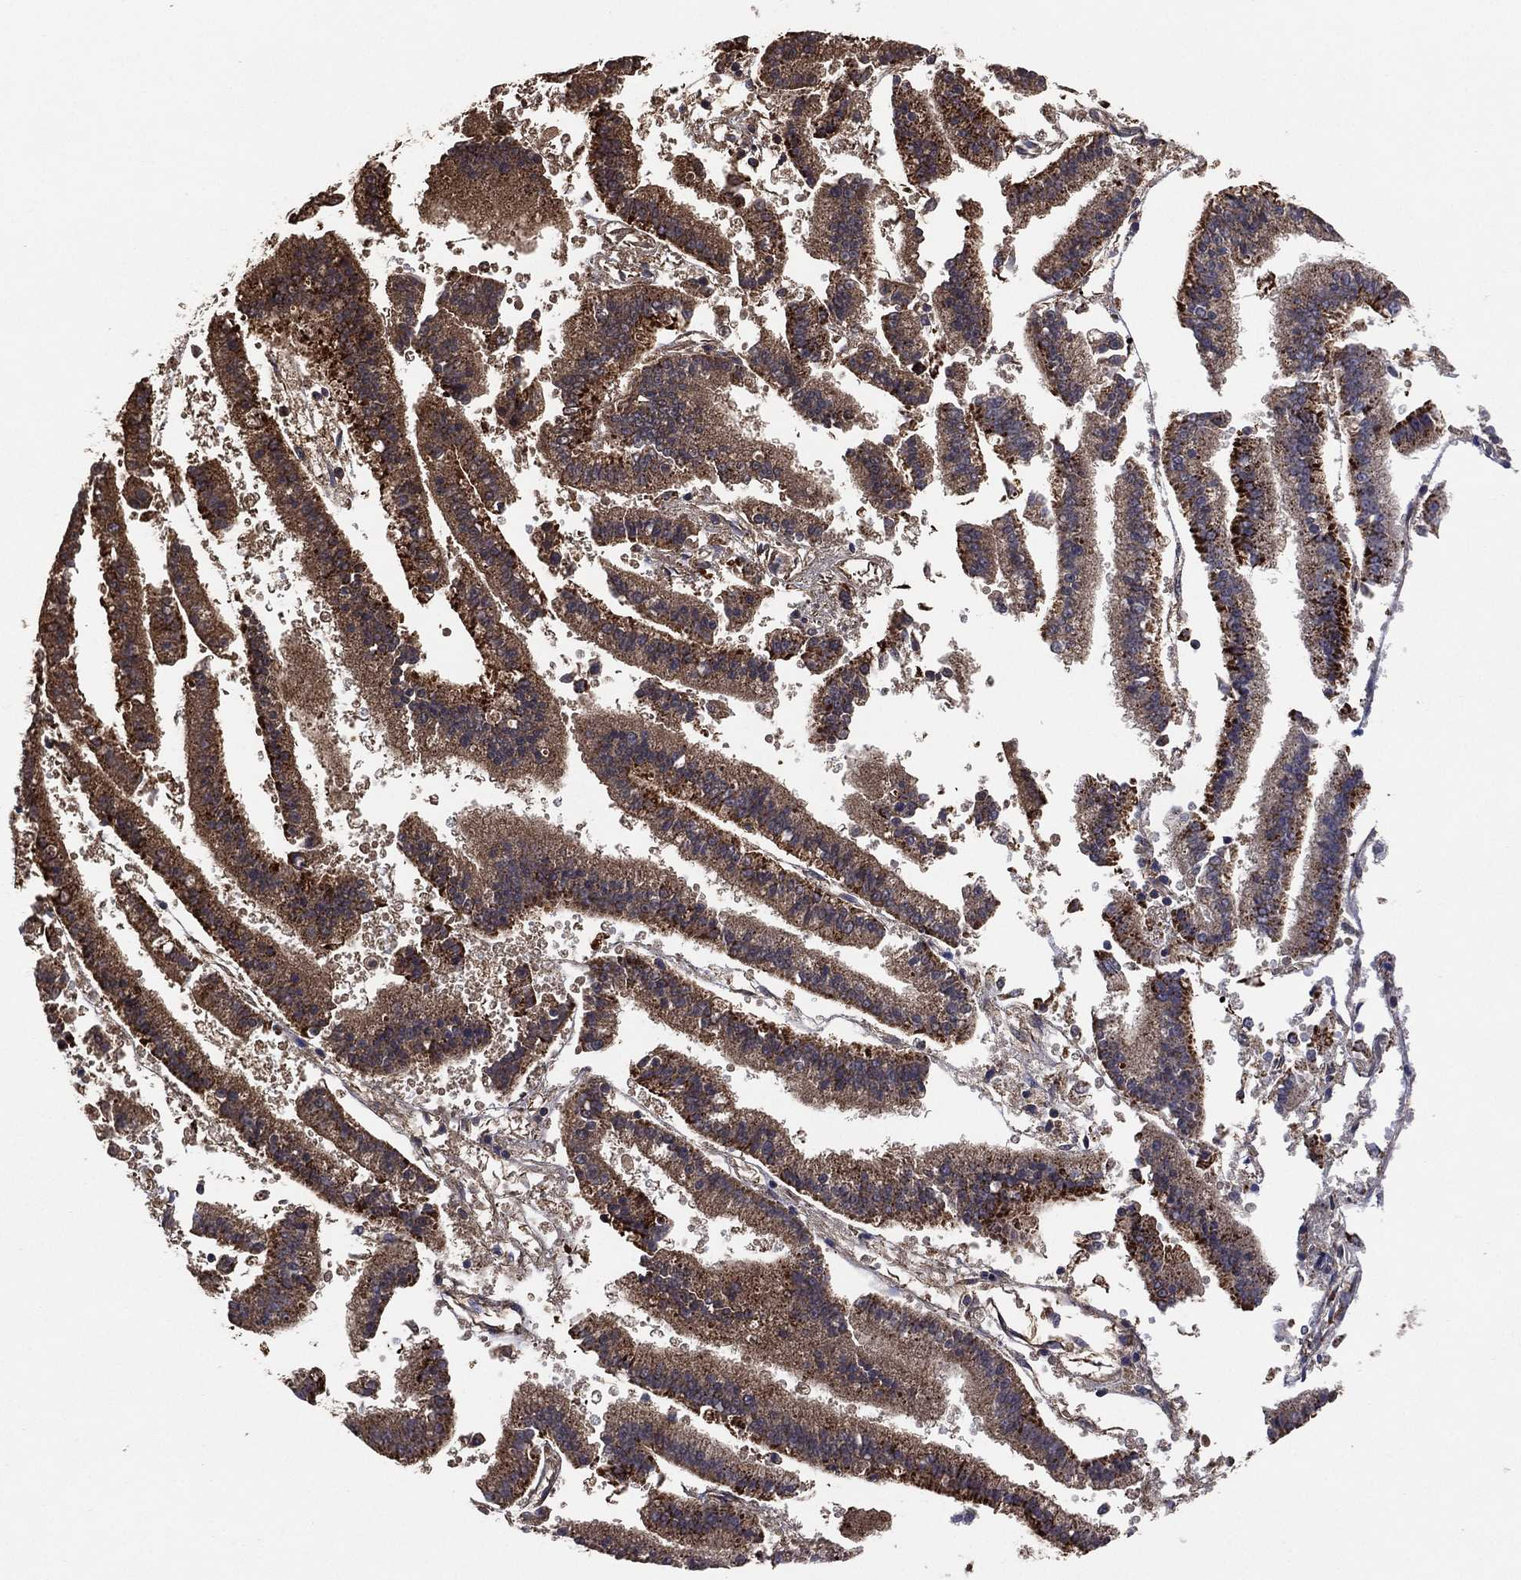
{"staining": {"intensity": "strong", "quantity": "25%-75%", "location": "cytoplasmic/membranous"}, "tissue": "endometrial cancer", "cell_type": "Tumor cells", "image_type": "cancer", "snomed": [{"axis": "morphology", "description": "Adenocarcinoma, NOS"}, {"axis": "topography", "description": "Endometrium"}], "caption": "Endometrial cancer (adenocarcinoma) stained with a protein marker exhibits strong staining in tumor cells.", "gene": "LIMD1", "patient": {"sex": "female", "age": 66}}